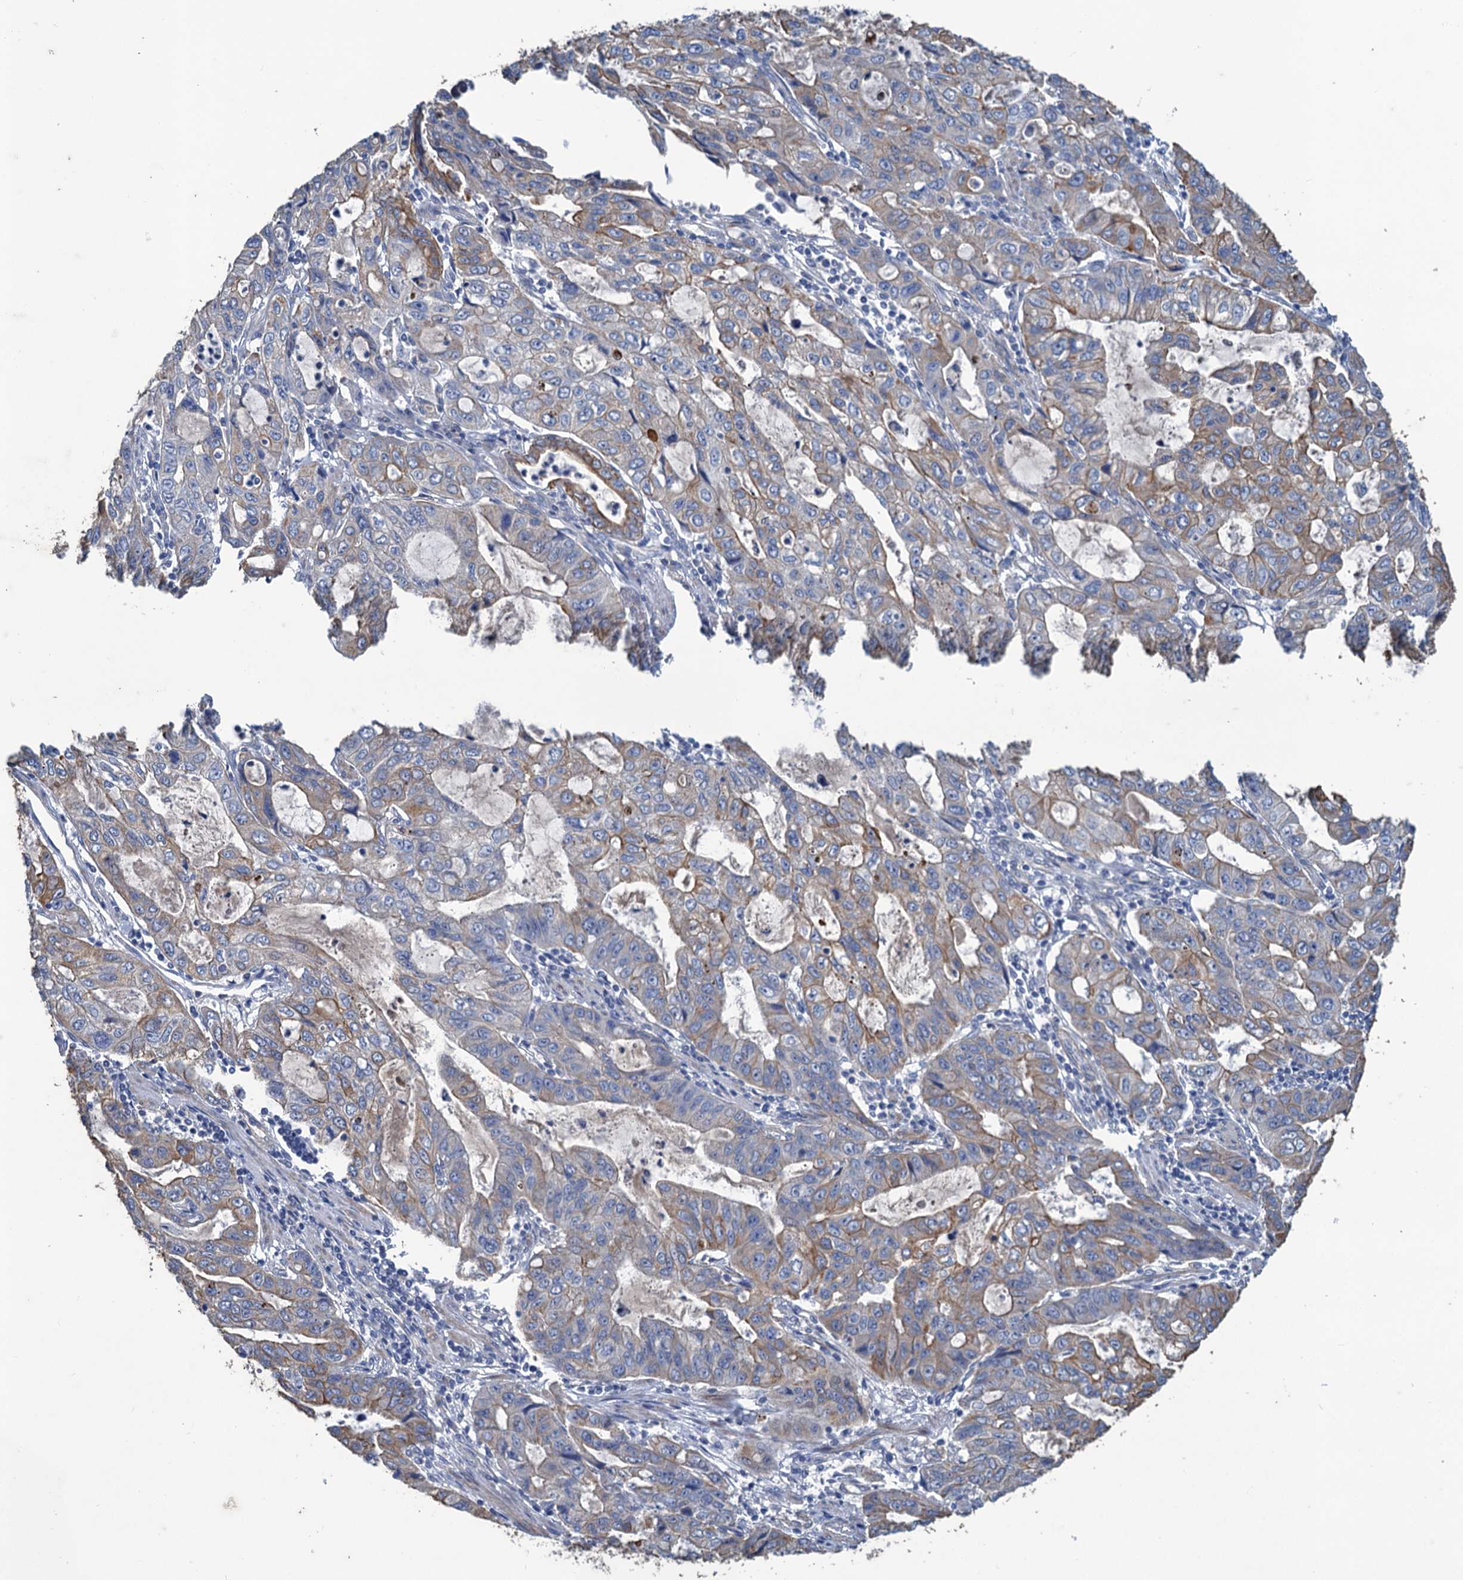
{"staining": {"intensity": "moderate", "quantity": "25%-75%", "location": "cytoplasmic/membranous"}, "tissue": "stomach cancer", "cell_type": "Tumor cells", "image_type": "cancer", "snomed": [{"axis": "morphology", "description": "Adenocarcinoma, NOS"}, {"axis": "topography", "description": "Stomach, upper"}], "caption": "Adenocarcinoma (stomach) stained for a protein (brown) displays moderate cytoplasmic/membranous positive staining in approximately 25%-75% of tumor cells.", "gene": "SMCO3", "patient": {"sex": "female", "age": 52}}